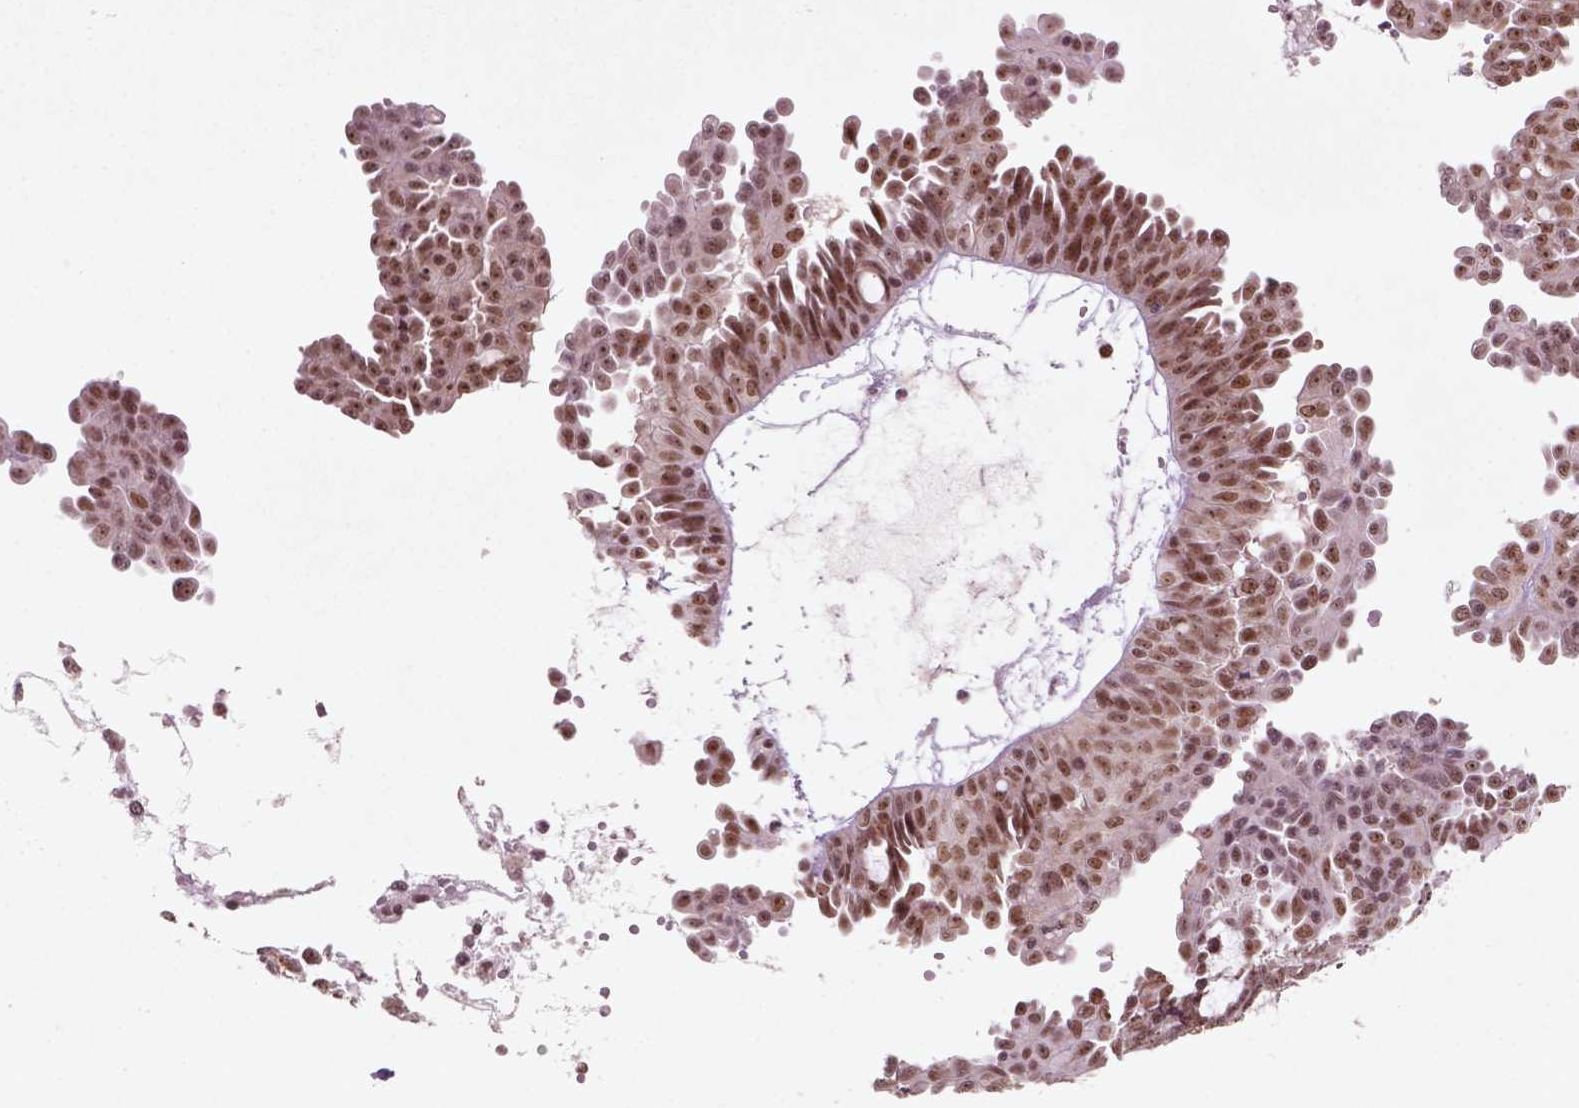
{"staining": {"intensity": "moderate", "quantity": ">75%", "location": "nuclear"}, "tissue": "ovarian cancer", "cell_type": "Tumor cells", "image_type": "cancer", "snomed": [{"axis": "morphology", "description": "Cystadenocarcinoma, serous, NOS"}, {"axis": "topography", "description": "Ovary"}], "caption": "High-power microscopy captured an IHC photomicrograph of ovarian cancer, revealing moderate nuclear positivity in about >75% of tumor cells.", "gene": "HMG20B", "patient": {"sex": "female", "age": 71}}